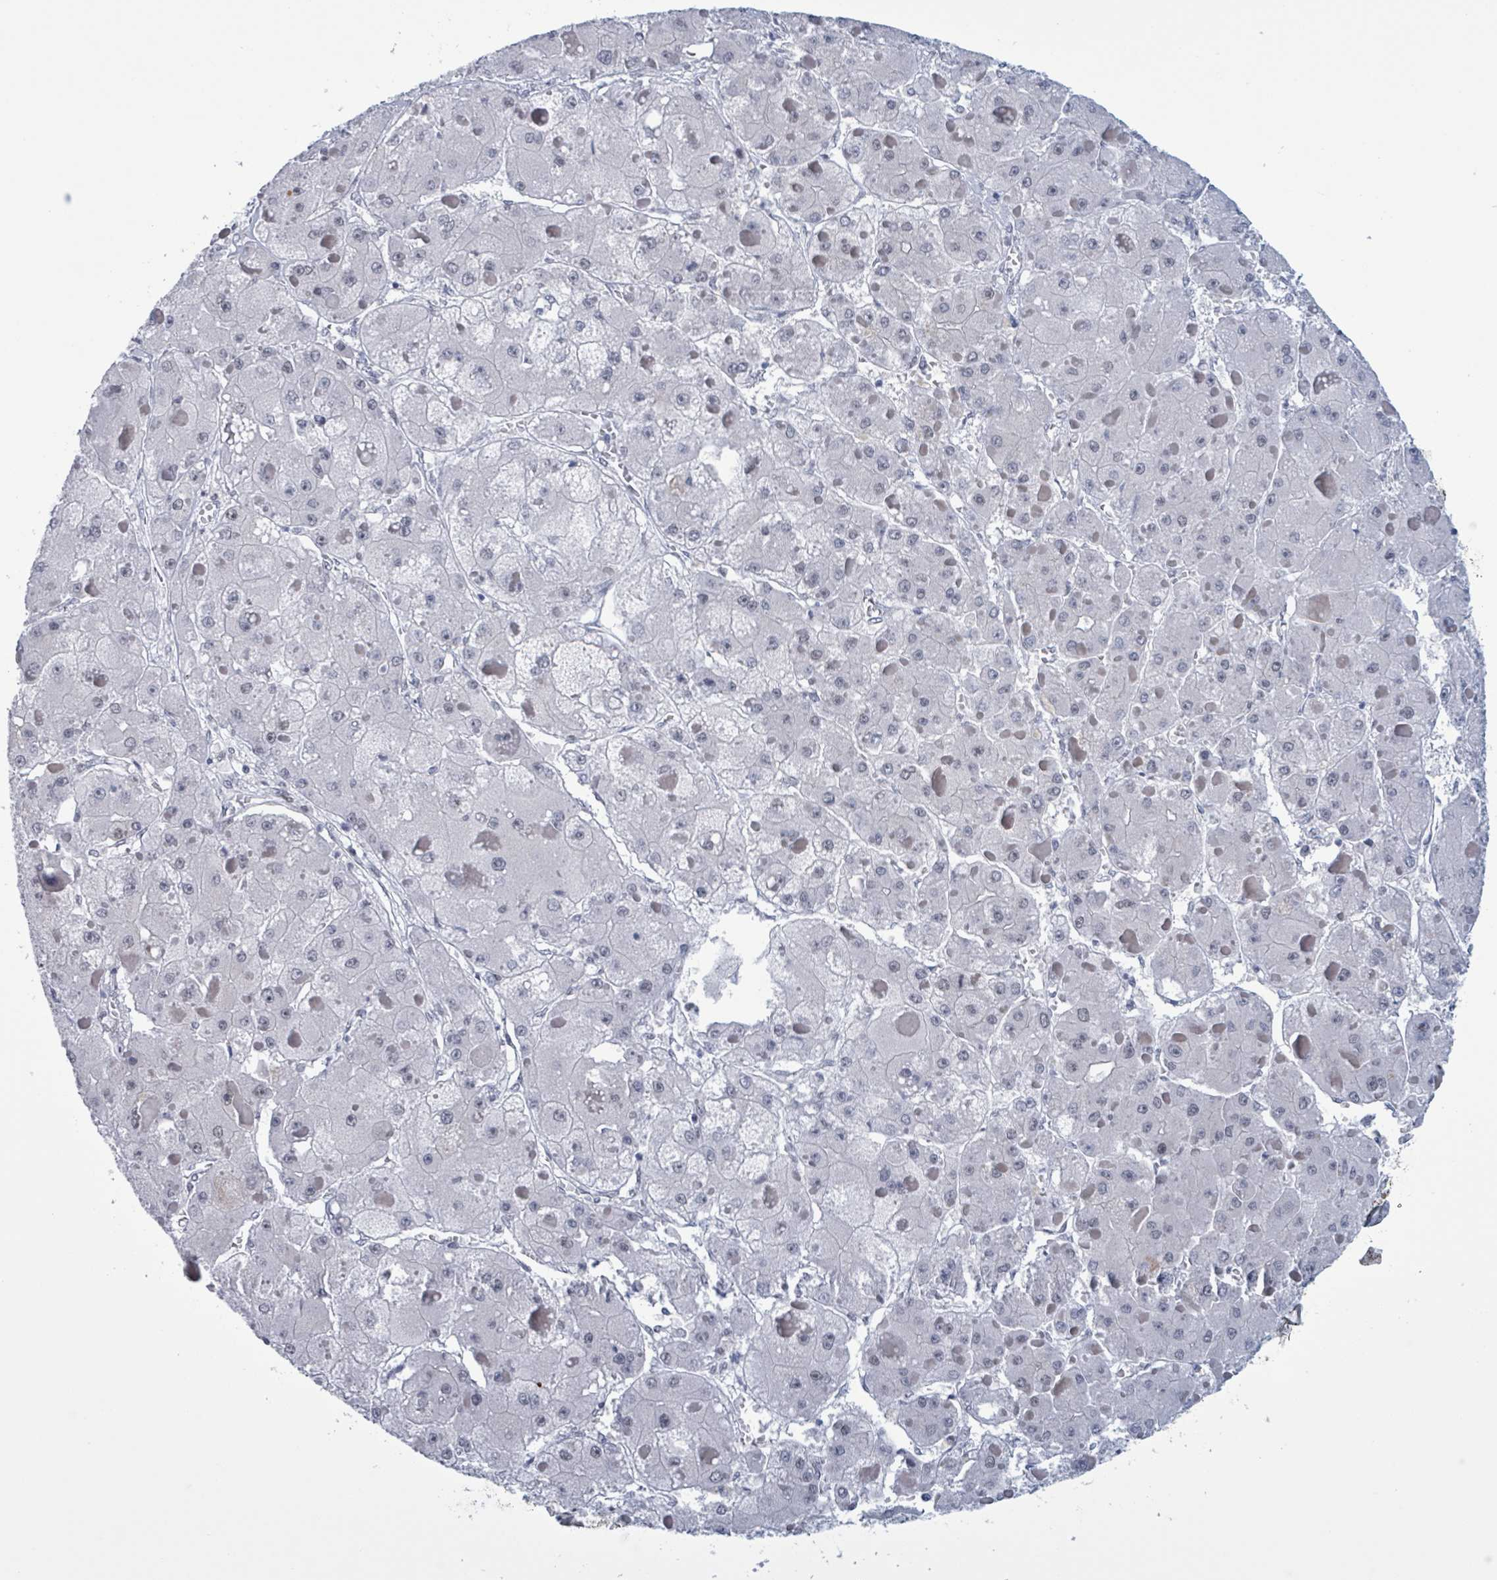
{"staining": {"intensity": "negative", "quantity": "none", "location": "none"}, "tissue": "liver cancer", "cell_type": "Tumor cells", "image_type": "cancer", "snomed": [{"axis": "morphology", "description": "Carcinoma, Hepatocellular, NOS"}, {"axis": "topography", "description": "Liver"}], "caption": "Immunohistochemistry (IHC) of liver hepatocellular carcinoma exhibits no expression in tumor cells.", "gene": "CT45A5", "patient": {"sex": "female", "age": 73}}